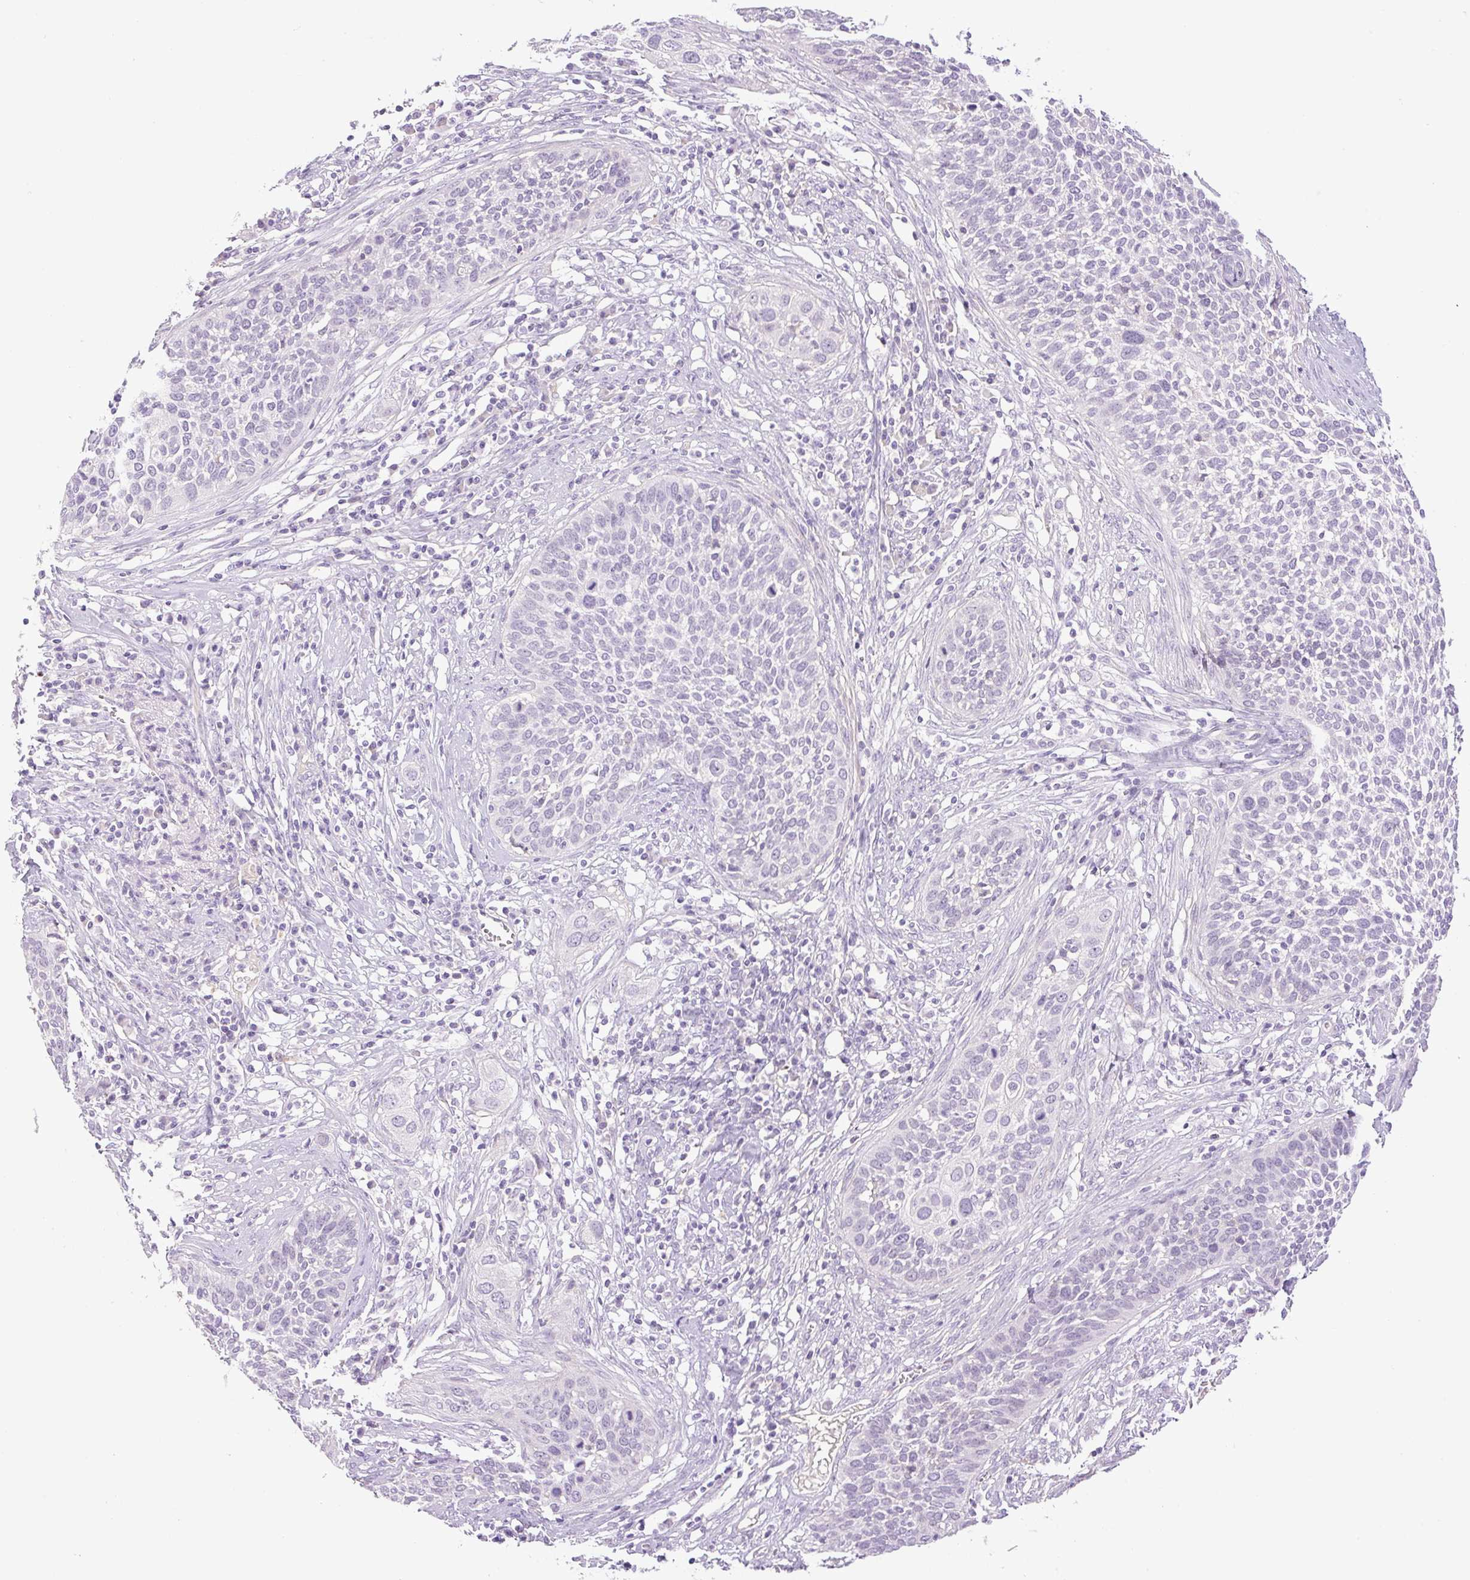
{"staining": {"intensity": "negative", "quantity": "none", "location": "none"}, "tissue": "cervical cancer", "cell_type": "Tumor cells", "image_type": "cancer", "snomed": [{"axis": "morphology", "description": "Squamous cell carcinoma, NOS"}, {"axis": "topography", "description": "Cervix"}], "caption": "Micrograph shows no protein staining in tumor cells of cervical cancer (squamous cell carcinoma) tissue.", "gene": "MIA2", "patient": {"sex": "female", "age": 34}}